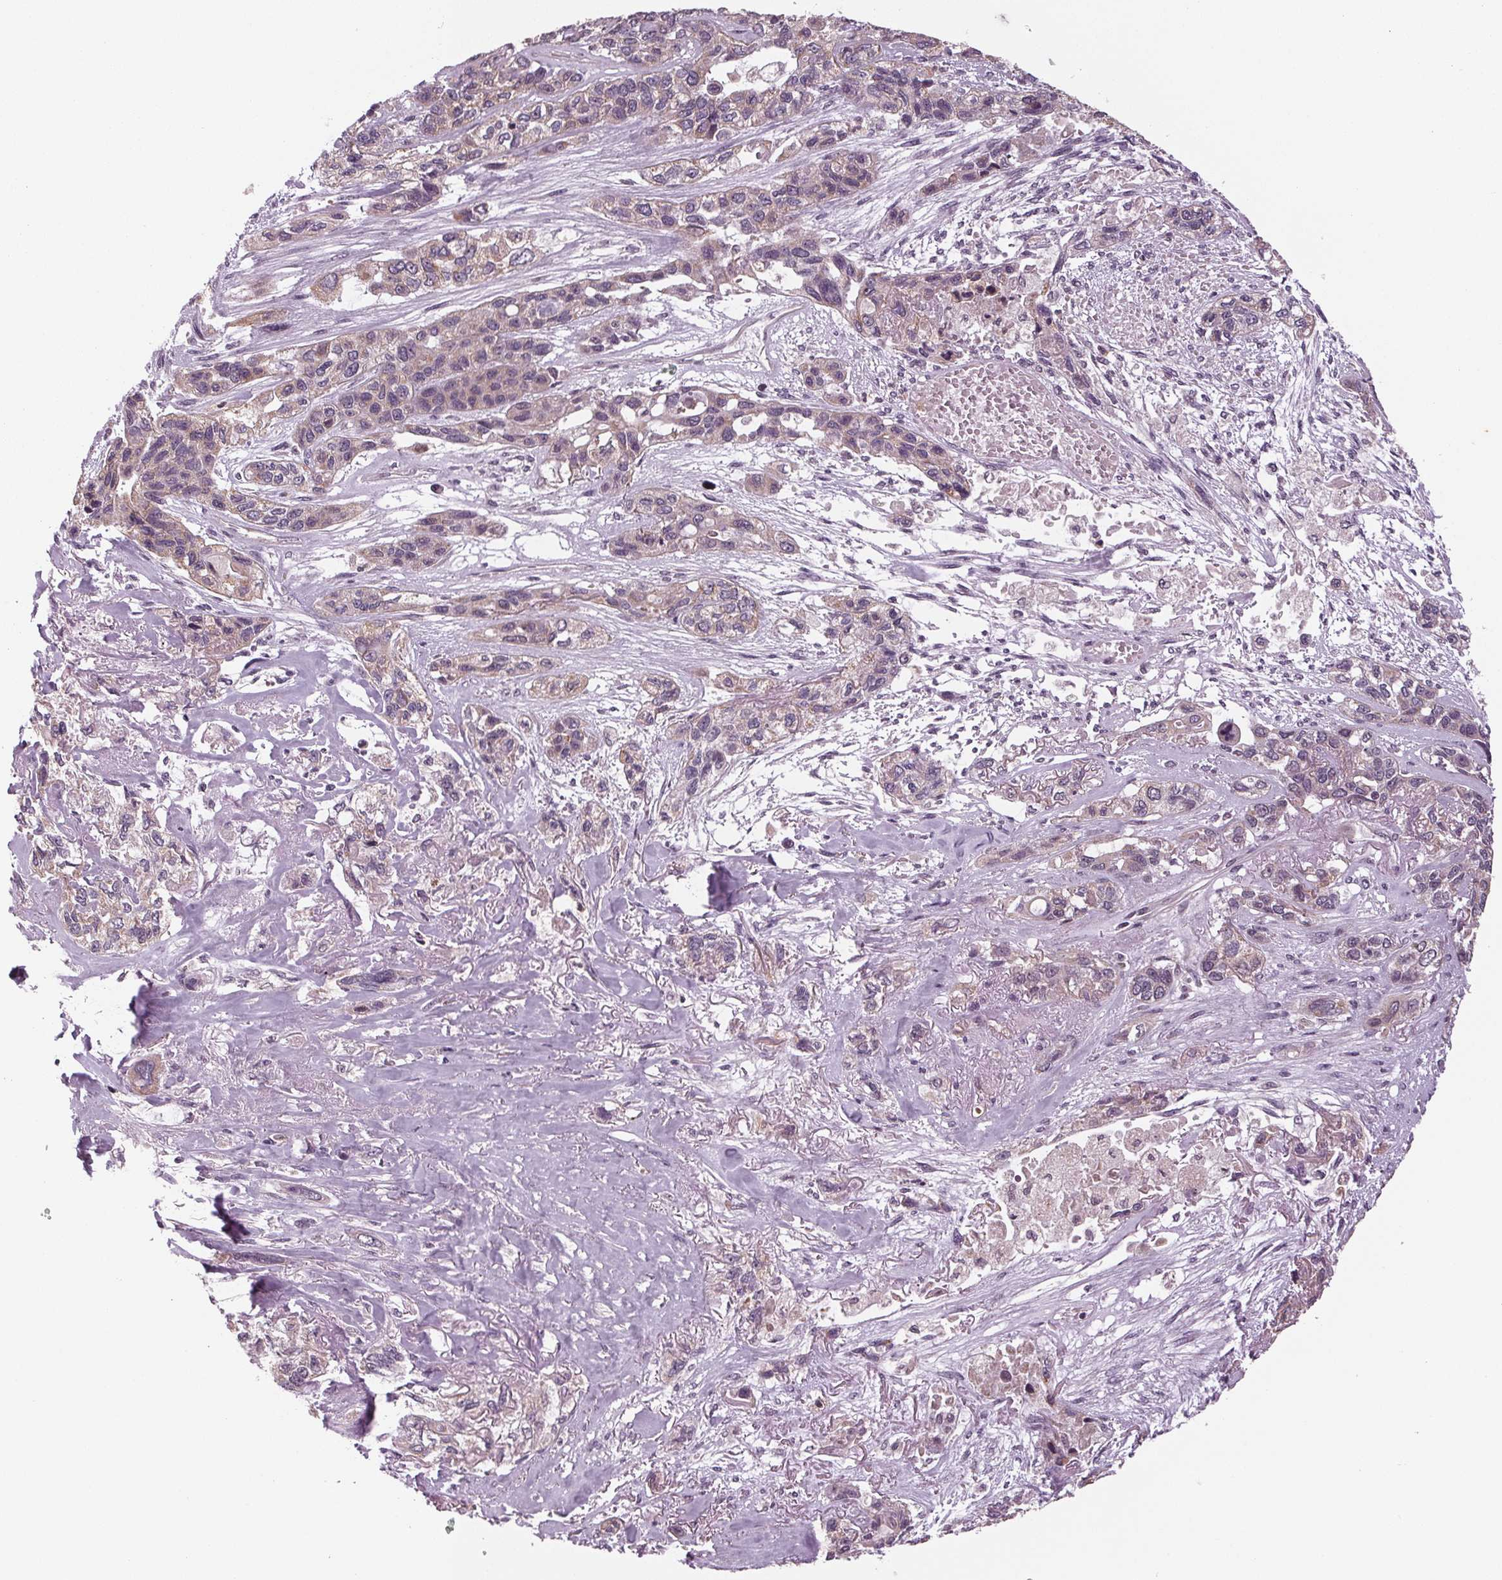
{"staining": {"intensity": "weak", "quantity": "<25%", "location": "cytoplasmic/membranous"}, "tissue": "lung cancer", "cell_type": "Tumor cells", "image_type": "cancer", "snomed": [{"axis": "morphology", "description": "Squamous cell carcinoma, NOS"}, {"axis": "topography", "description": "Lung"}], "caption": "Tumor cells are negative for protein expression in human lung cancer.", "gene": "STAT3", "patient": {"sex": "female", "age": 70}}